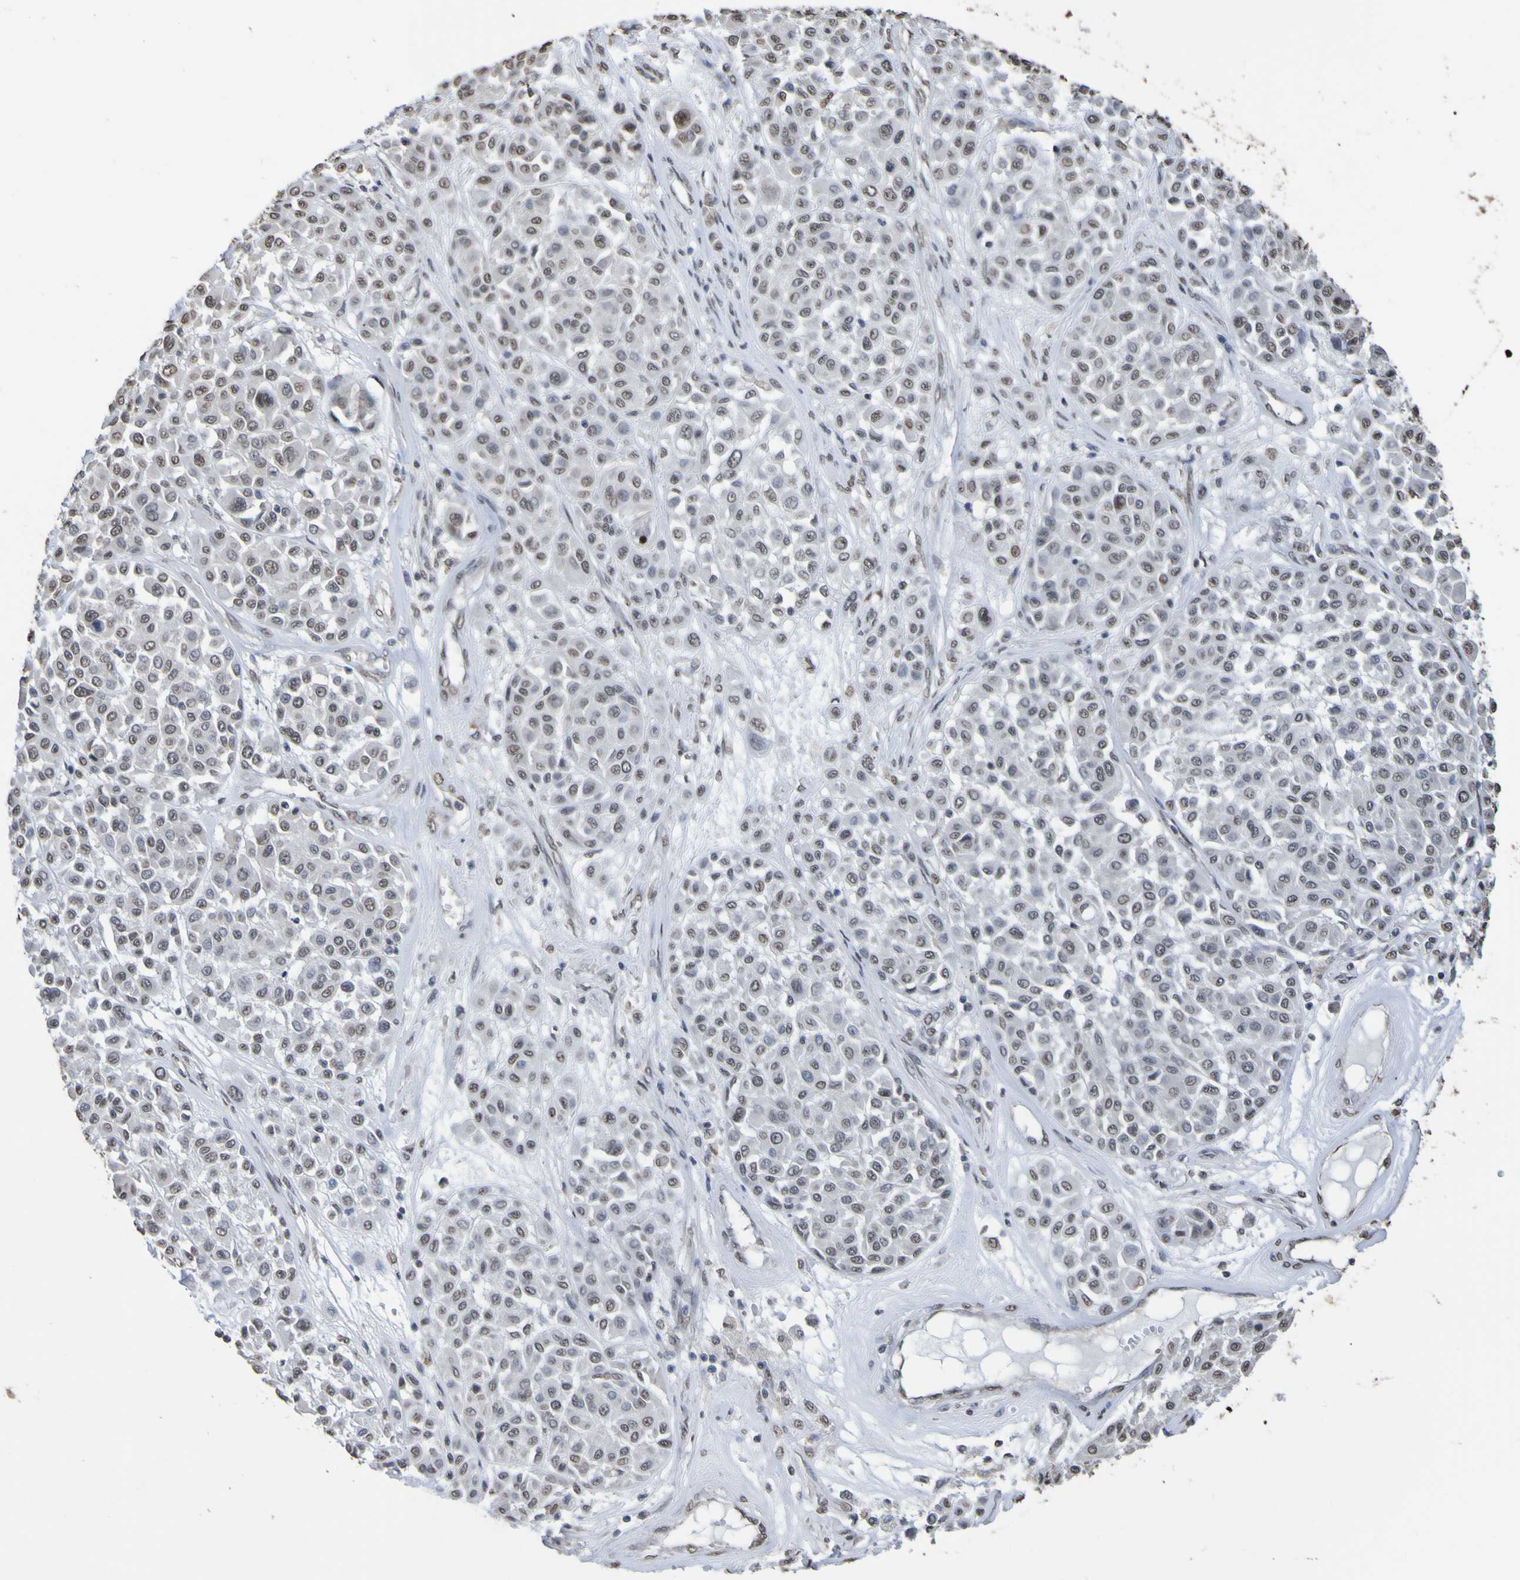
{"staining": {"intensity": "negative", "quantity": "none", "location": "none"}, "tissue": "melanoma", "cell_type": "Tumor cells", "image_type": "cancer", "snomed": [{"axis": "morphology", "description": "Malignant melanoma, Metastatic site"}, {"axis": "topography", "description": "Soft tissue"}], "caption": "Immunohistochemical staining of melanoma exhibits no significant staining in tumor cells.", "gene": "ALKBH2", "patient": {"sex": "male", "age": 41}}